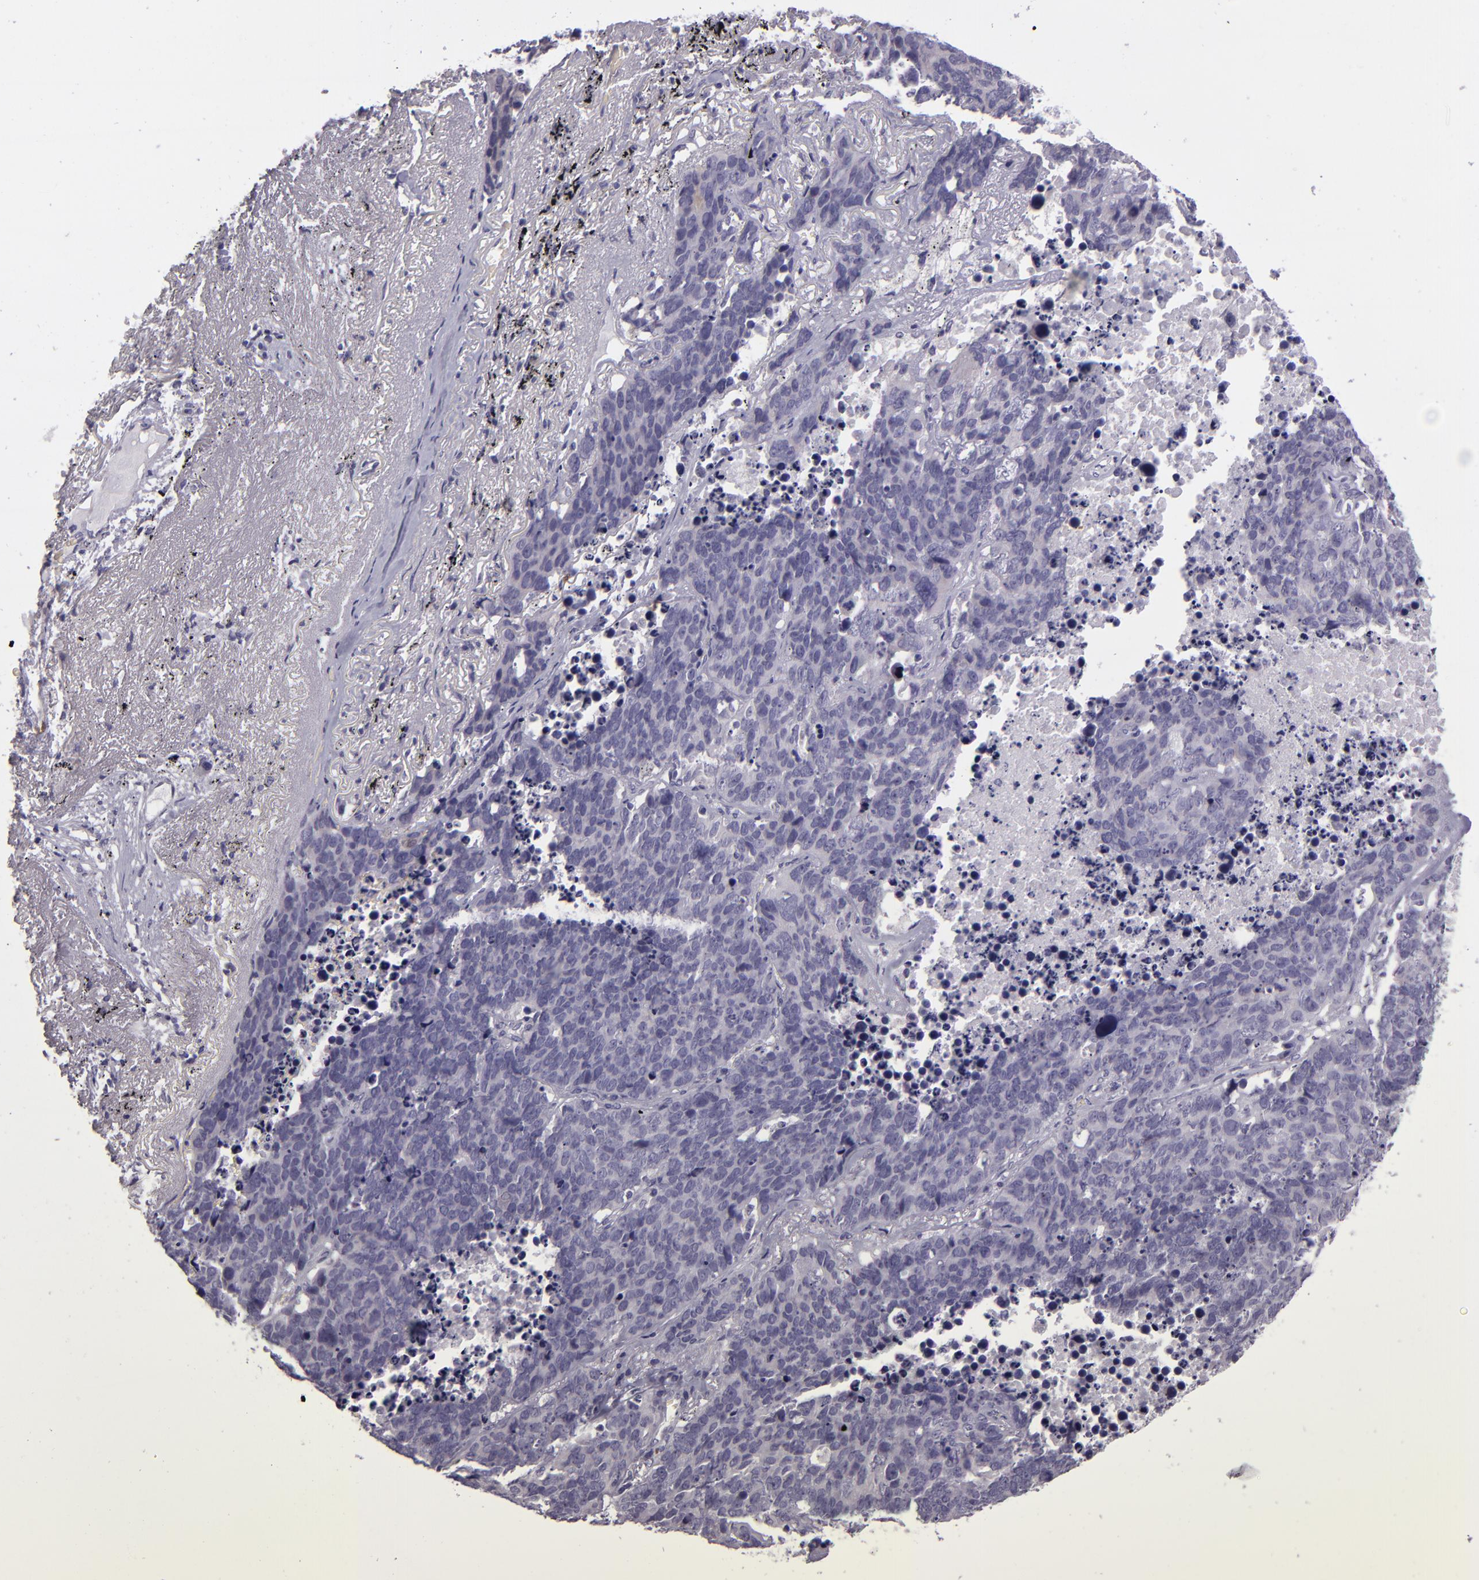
{"staining": {"intensity": "negative", "quantity": "none", "location": "none"}, "tissue": "lung cancer", "cell_type": "Tumor cells", "image_type": "cancer", "snomed": [{"axis": "morphology", "description": "Carcinoid, malignant, NOS"}, {"axis": "topography", "description": "Lung"}], "caption": "Immunohistochemical staining of lung cancer reveals no significant expression in tumor cells.", "gene": "SNCB", "patient": {"sex": "male", "age": 60}}